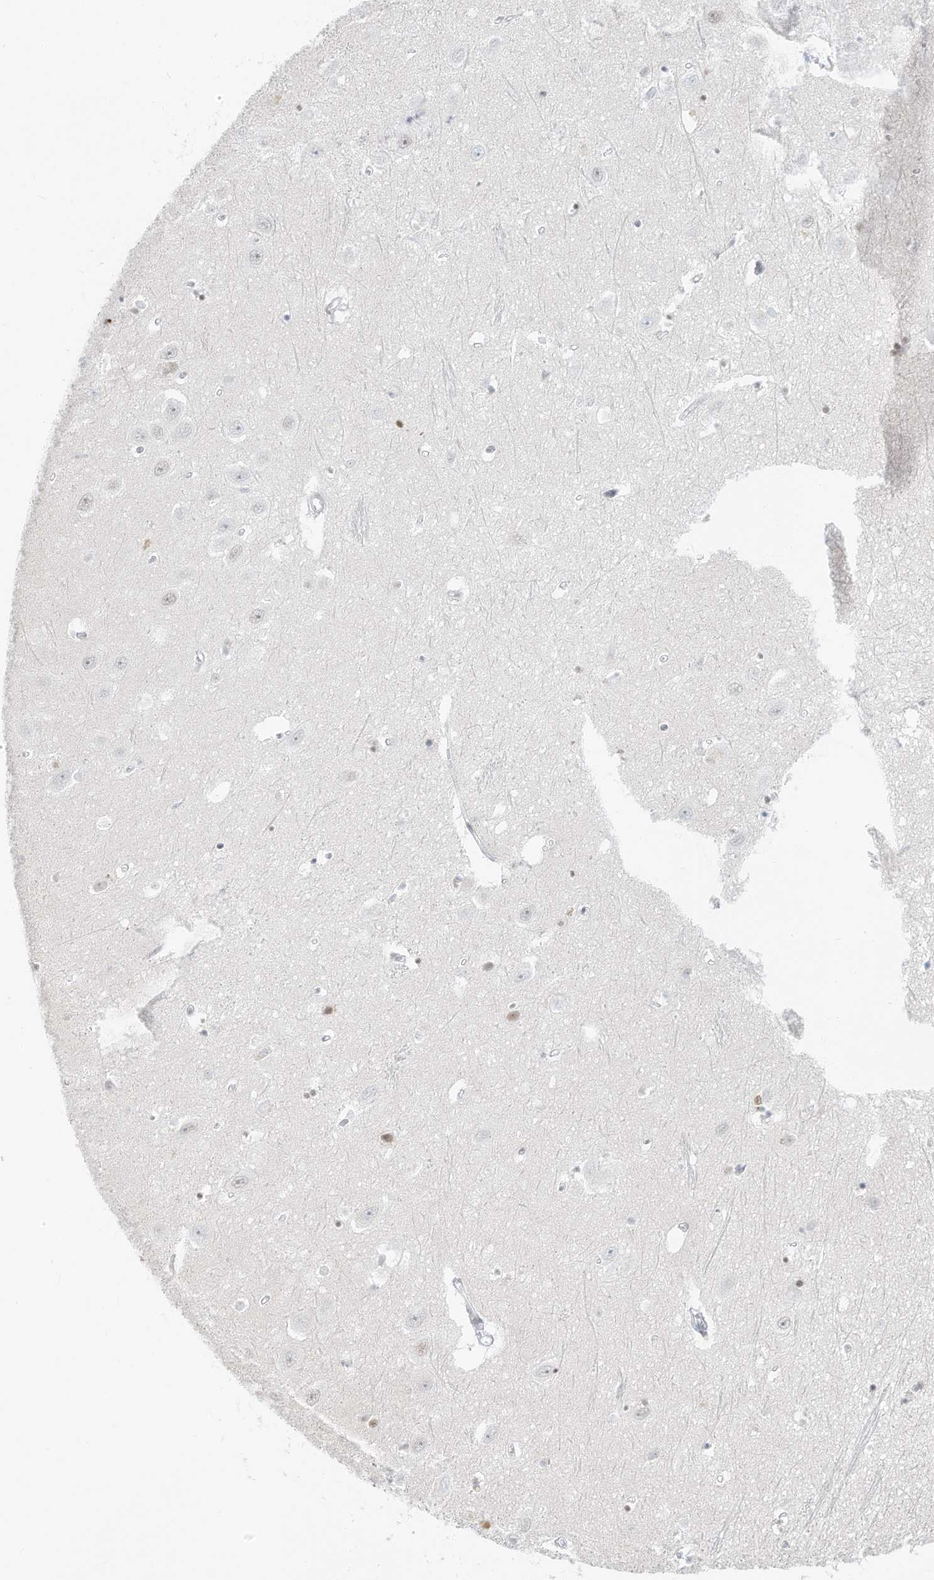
{"staining": {"intensity": "weak", "quantity": "<25%", "location": "nuclear"}, "tissue": "hippocampus", "cell_type": "Glial cells", "image_type": "normal", "snomed": [{"axis": "morphology", "description": "Normal tissue, NOS"}, {"axis": "topography", "description": "Hippocampus"}], "caption": "Immunohistochemistry (IHC) histopathology image of benign hippocampus: hippocampus stained with DAB (3,3'-diaminobenzidine) shows no significant protein positivity in glial cells.", "gene": "PGC", "patient": {"sex": "female", "age": 64}}